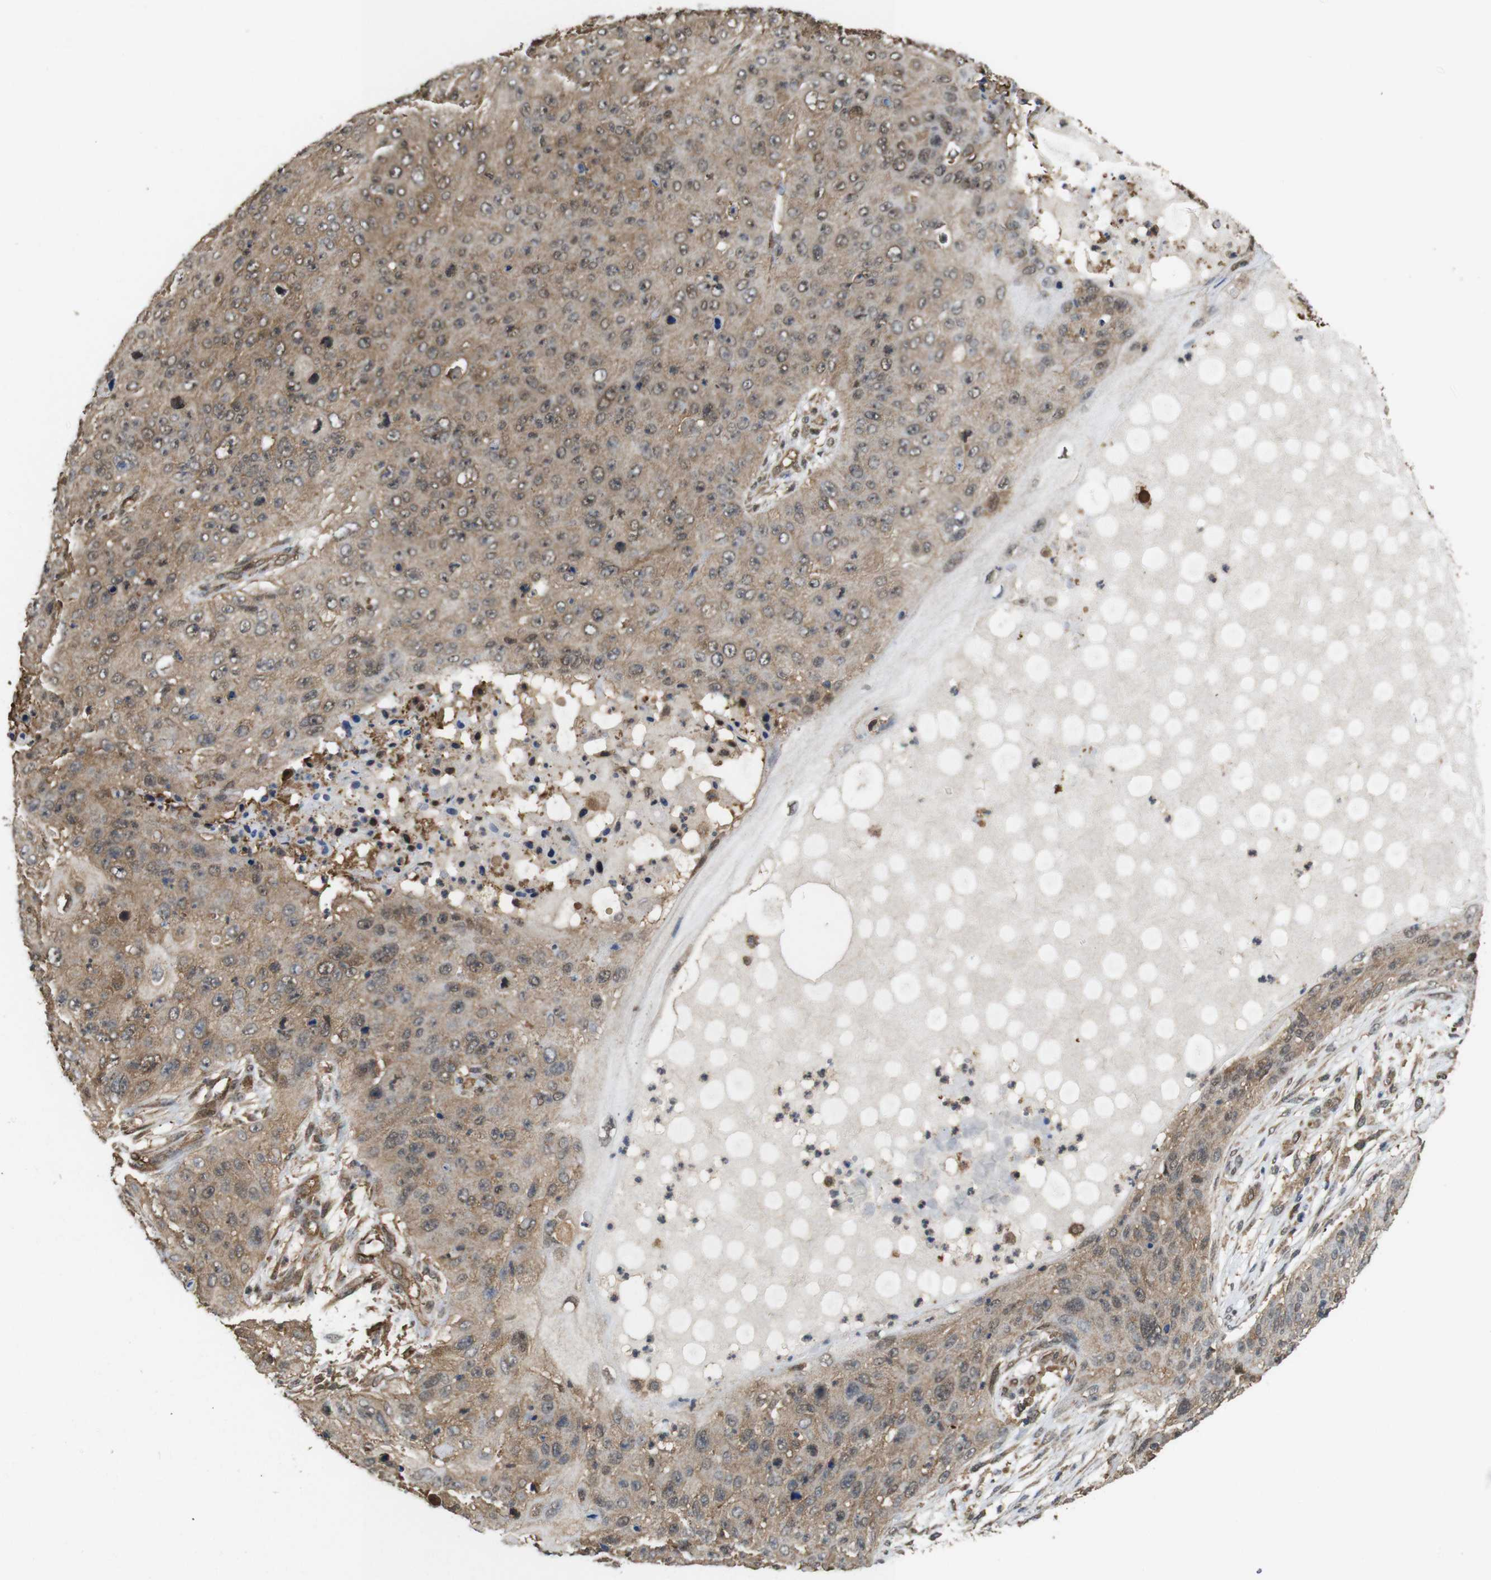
{"staining": {"intensity": "moderate", "quantity": ">75%", "location": "cytoplasmic/membranous"}, "tissue": "skin cancer", "cell_type": "Tumor cells", "image_type": "cancer", "snomed": [{"axis": "morphology", "description": "Squamous cell carcinoma, NOS"}, {"axis": "topography", "description": "Skin"}], "caption": "High-magnification brightfield microscopy of skin cancer (squamous cell carcinoma) stained with DAB (brown) and counterstained with hematoxylin (blue). tumor cells exhibit moderate cytoplasmic/membranous positivity is identified in about>75% of cells.", "gene": "YWHAG", "patient": {"sex": "female", "age": 80}}